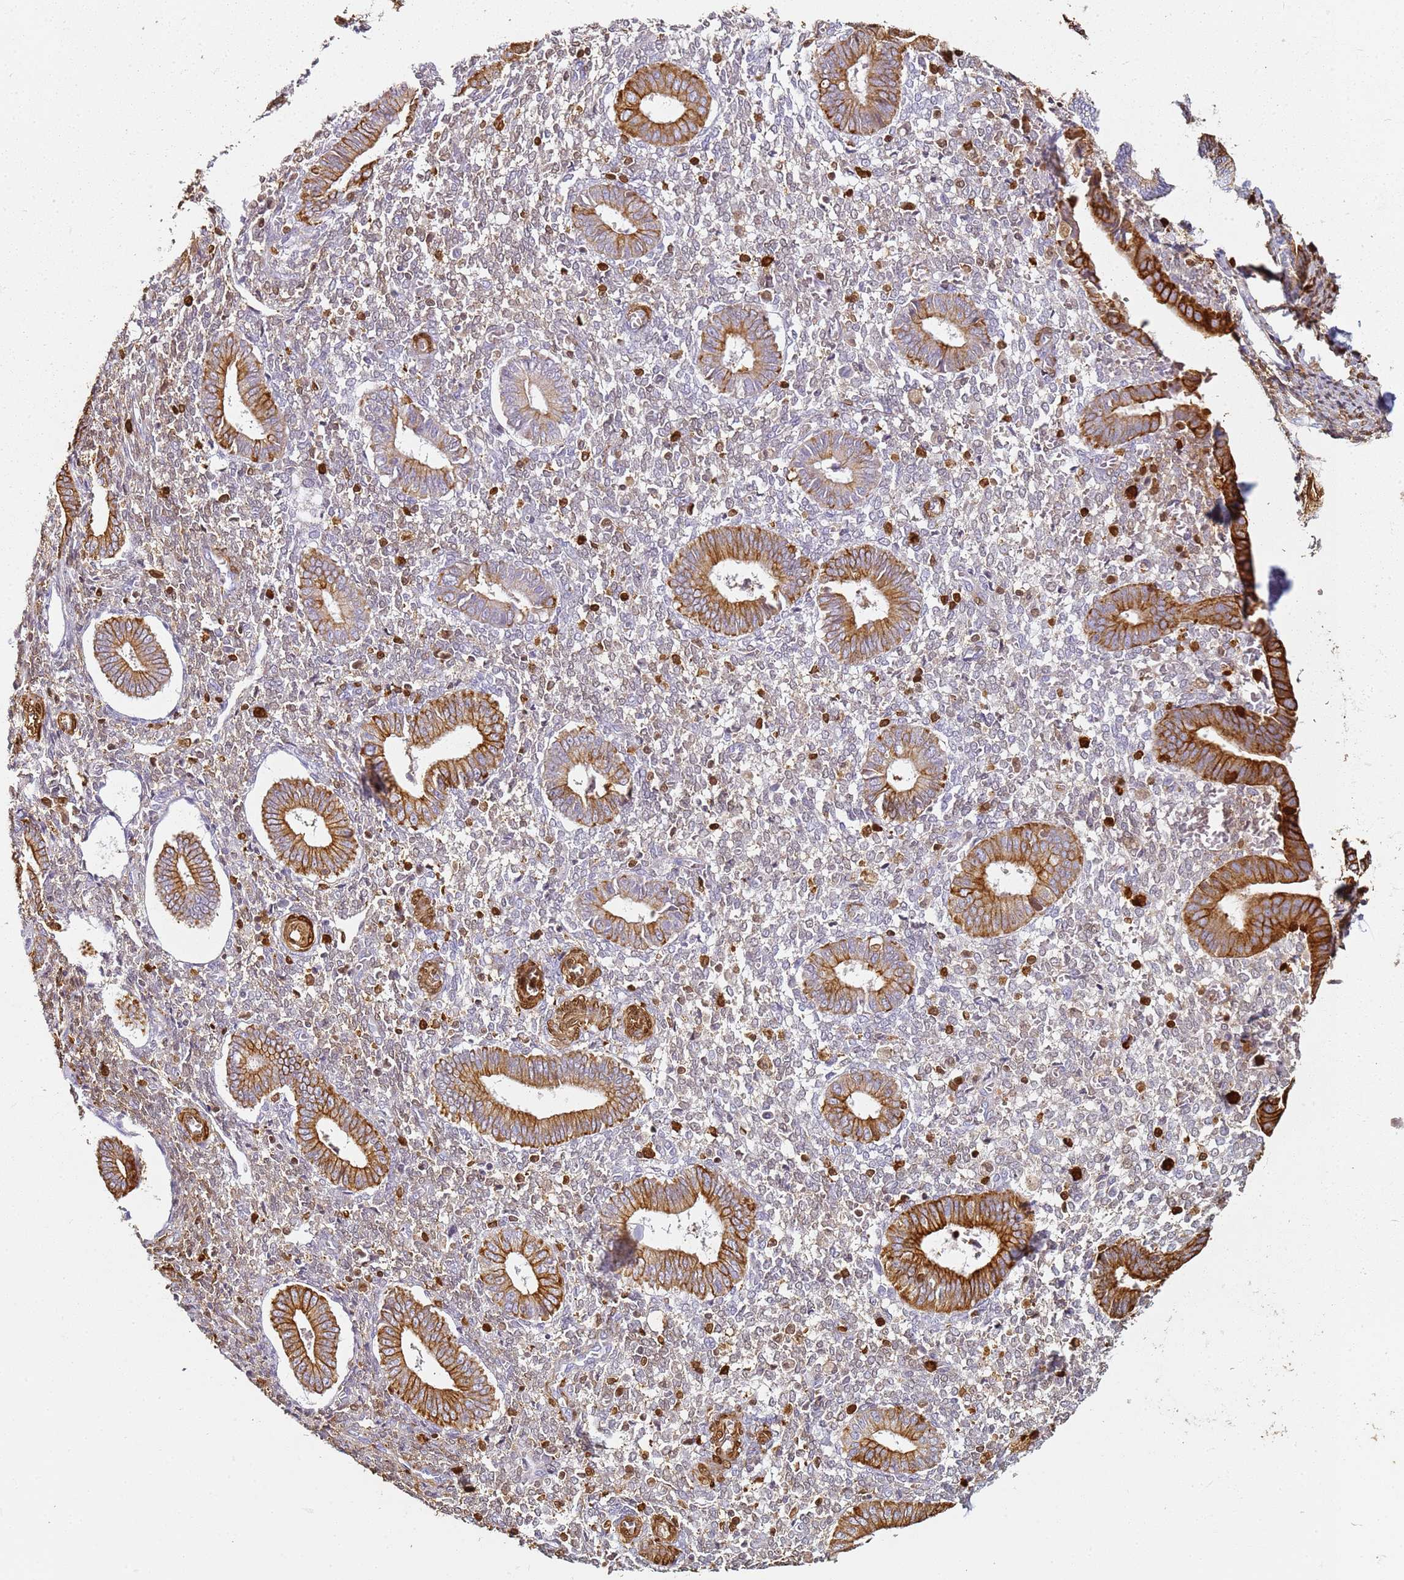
{"staining": {"intensity": "moderate", "quantity": "<25%", "location": "nuclear"}, "tissue": "endometrium", "cell_type": "Cells in endometrial stroma", "image_type": "normal", "snomed": [{"axis": "morphology", "description": "Normal tissue, NOS"}, {"axis": "topography", "description": "Endometrium"}], "caption": "This image exhibits benign endometrium stained with immunohistochemistry (IHC) to label a protein in brown. The nuclear of cells in endometrial stroma show moderate positivity for the protein. Nuclei are counter-stained blue.", "gene": "S100A4", "patient": {"sex": "female", "age": 44}}